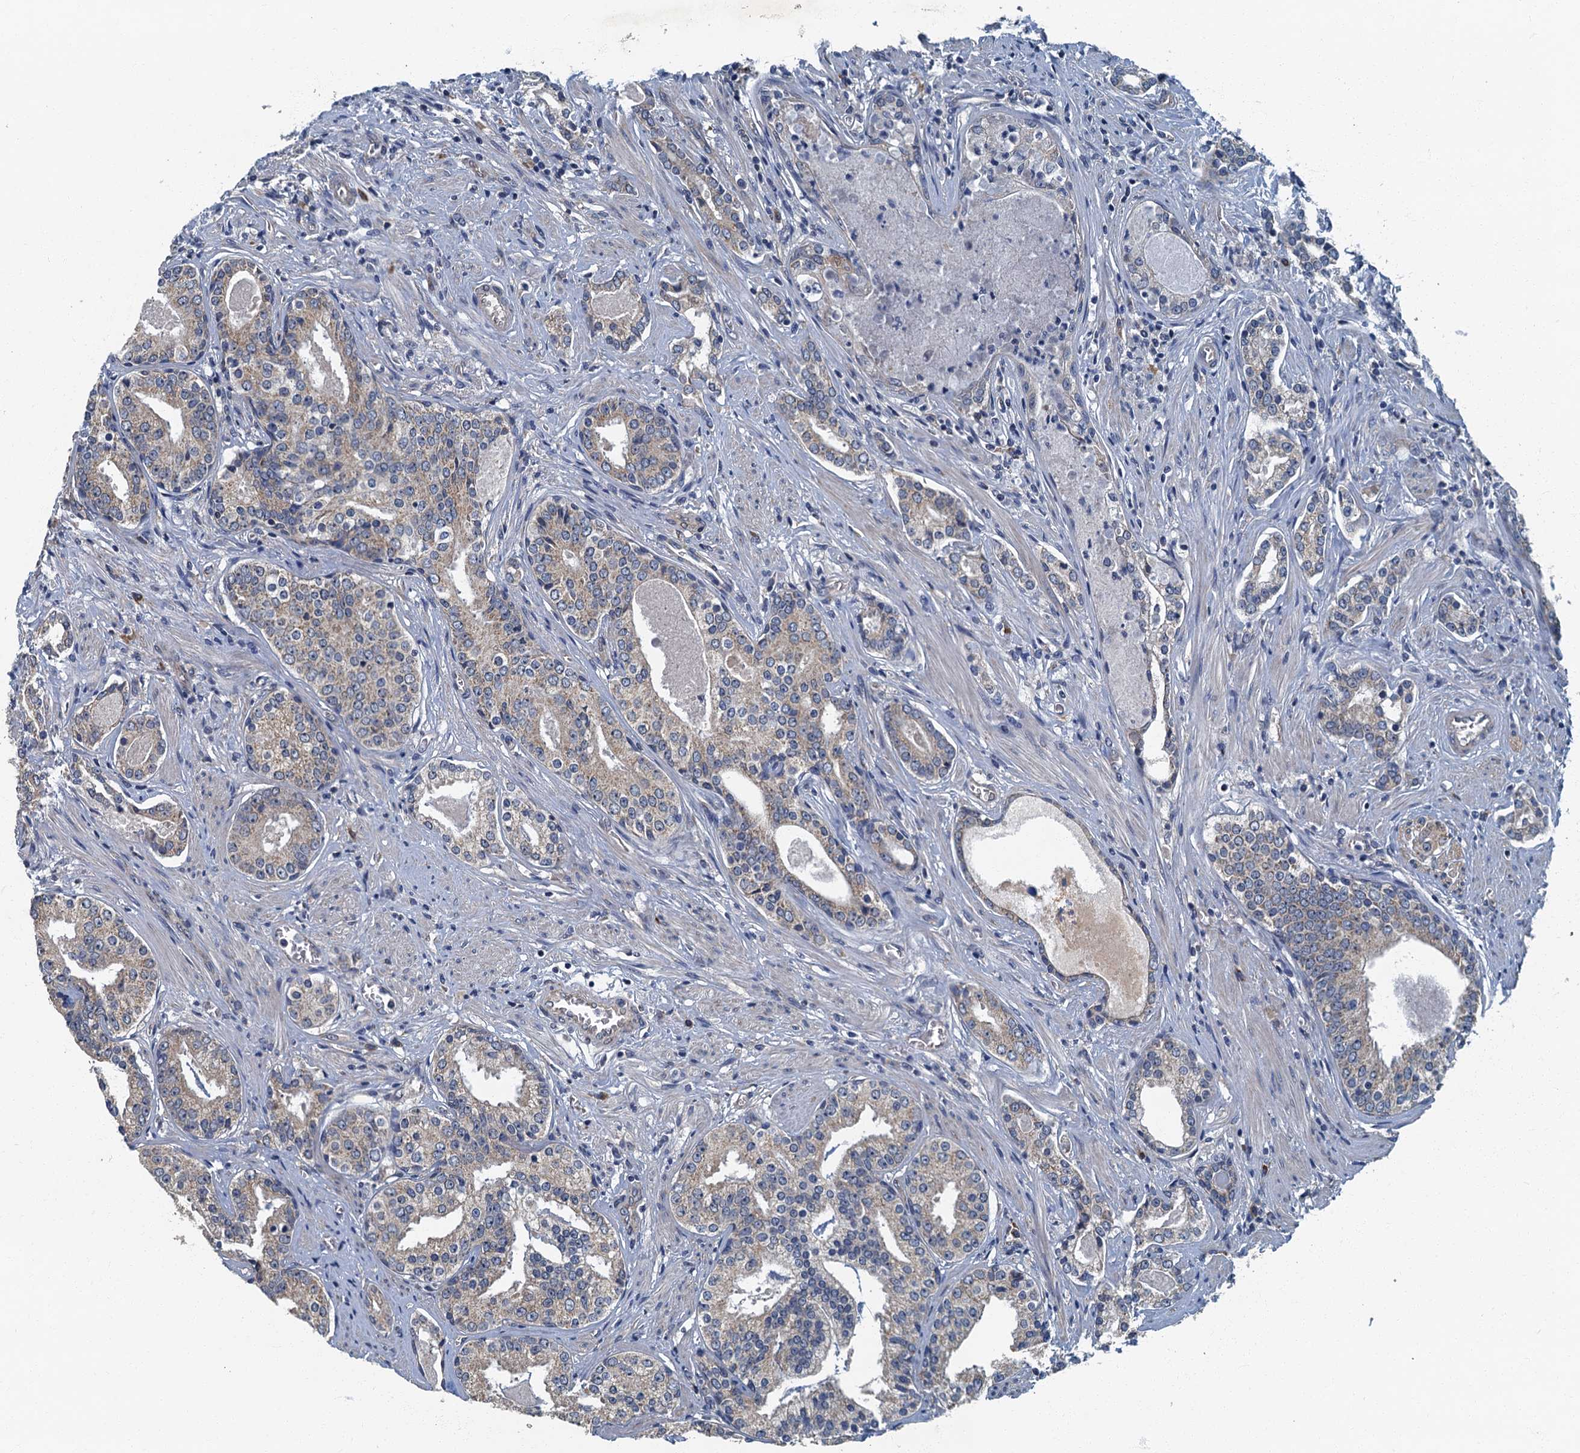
{"staining": {"intensity": "weak", "quantity": "25%-75%", "location": "cytoplasmic/membranous"}, "tissue": "prostate cancer", "cell_type": "Tumor cells", "image_type": "cancer", "snomed": [{"axis": "morphology", "description": "Adenocarcinoma, High grade"}, {"axis": "topography", "description": "Prostate"}], "caption": "Human prostate adenocarcinoma (high-grade) stained with a protein marker reveals weak staining in tumor cells.", "gene": "DDX49", "patient": {"sex": "male", "age": 58}}